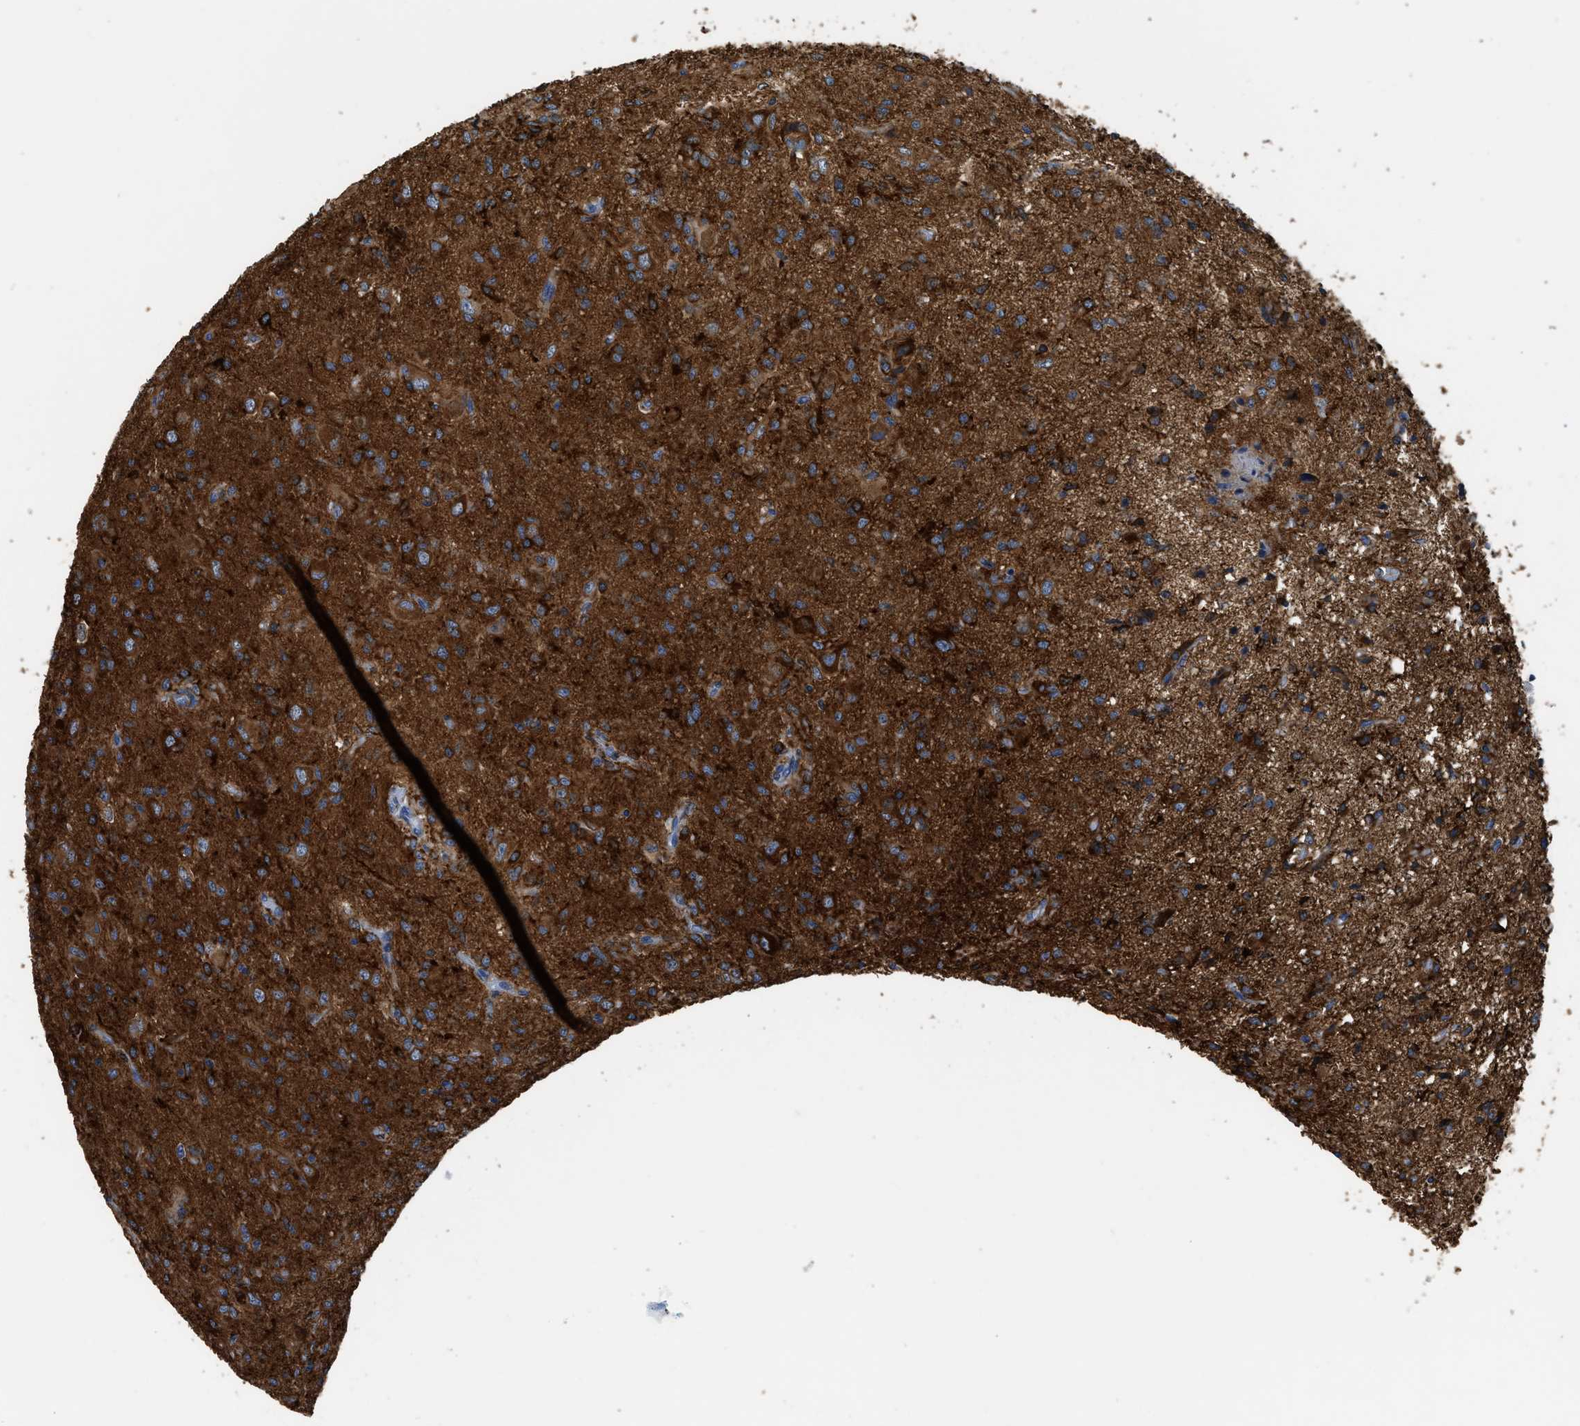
{"staining": {"intensity": "strong", "quantity": ">75%", "location": "cytoplasmic/membranous"}, "tissue": "glioma", "cell_type": "Tumor cells", "image_type": "cancer", "snomed": [{"axis": "morphology", "description": "Glioma, malignant, High grade"}, {"axis": "topography", "description": "Brain"}], "caption": "High-power microscopy captured an immunohistochemistry micrograph of malignant high-grade glioma, revealing strong cytoplasmic/membranous expression in about >75% of tumor cells.", "gene": "ZSWIM5", "patient": {"sex": "female", "age": 59}}